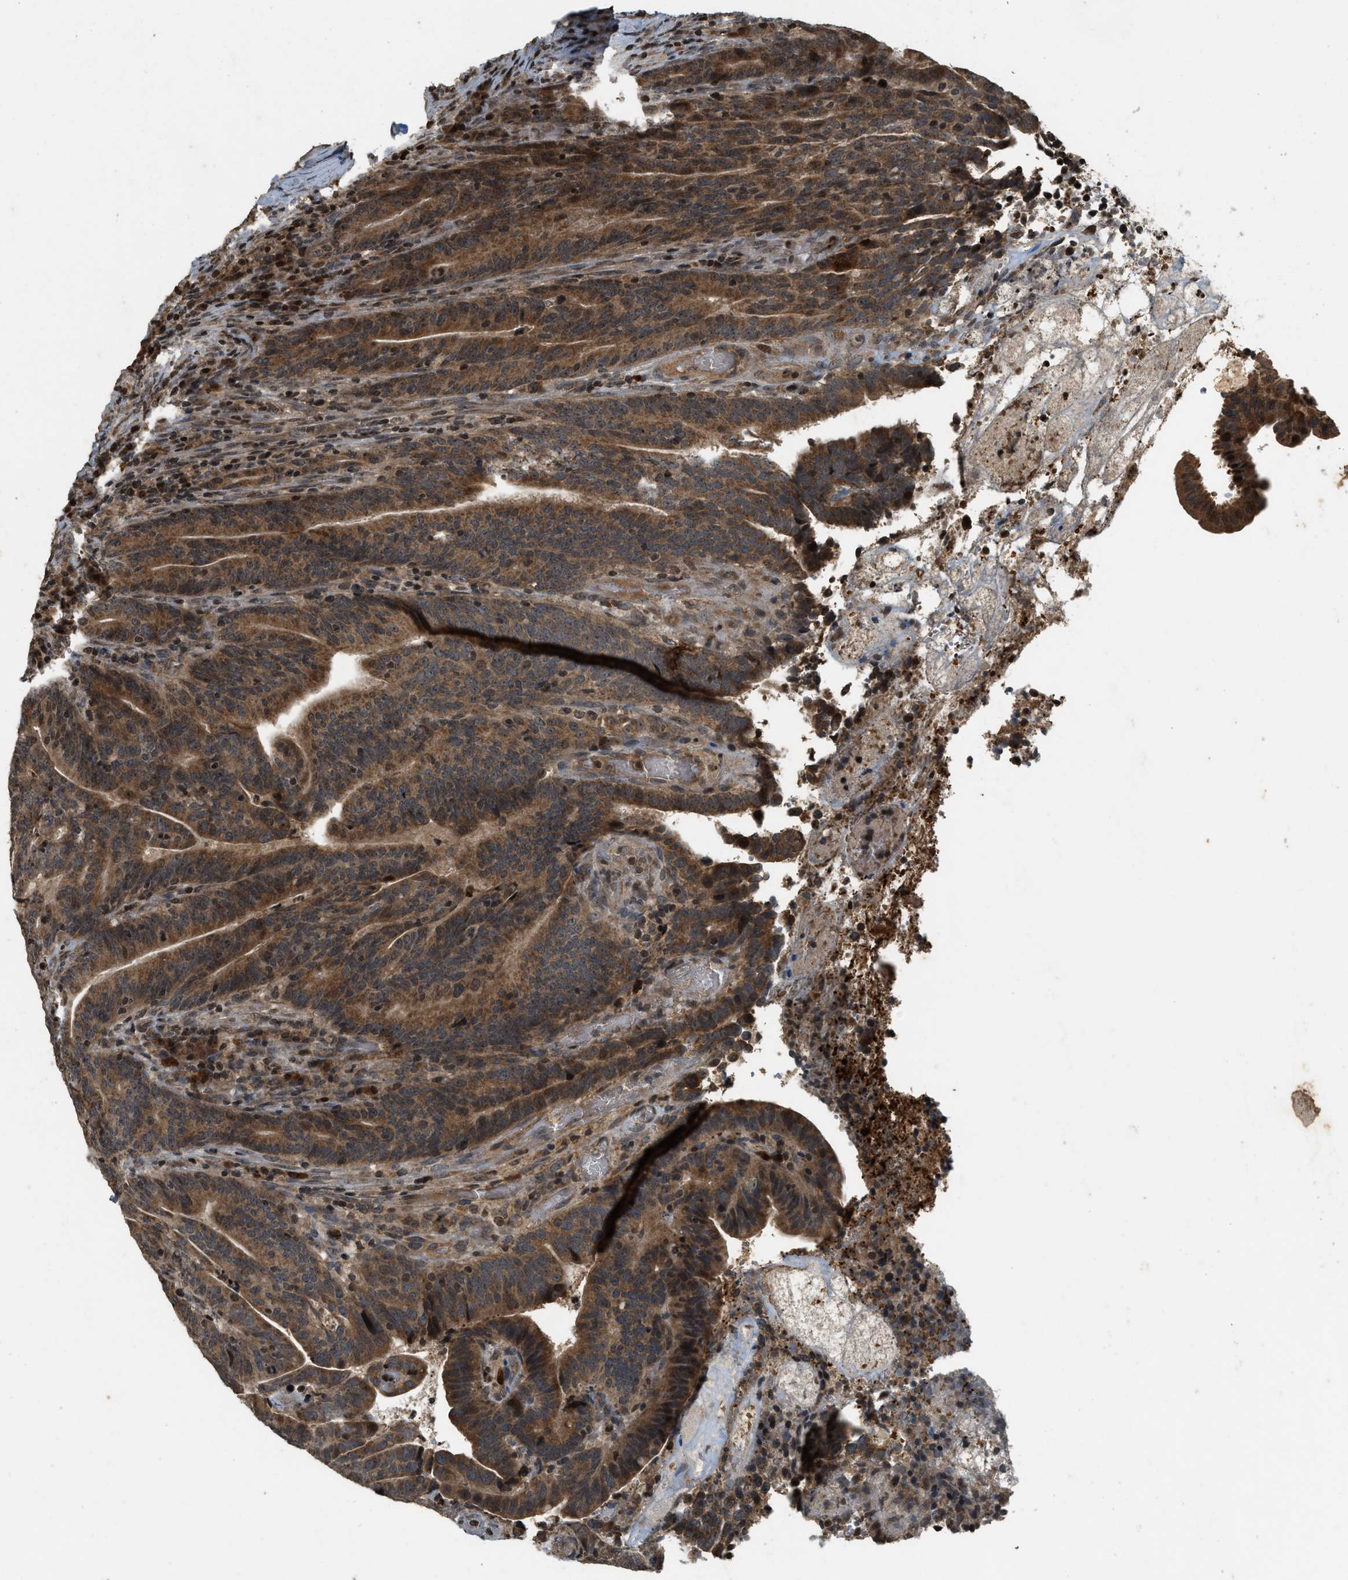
{"staining": {"intensity": "moderate", "quantity": ">75%", "location": "cytoplasmic/membranous,nuclear"}, "tissue": "colorectal cancer", "cell_type": "Tumor cells", "image_type": "cancer", "snomed": [{"axis": "morphology", "description": "Adenocarcinoma, NOS"}, {"axis": "topography", "description": "Colon"}], "caption": "Immunohistochemical staining of colorectal adenocarcinoma displays medium levels of moderate cytoplasmic/membranous and nuclear protein expression in approximately >75% of tumor cells.", "gene": "SIAH1", "patient": {"sex": "female", "age": 66}}